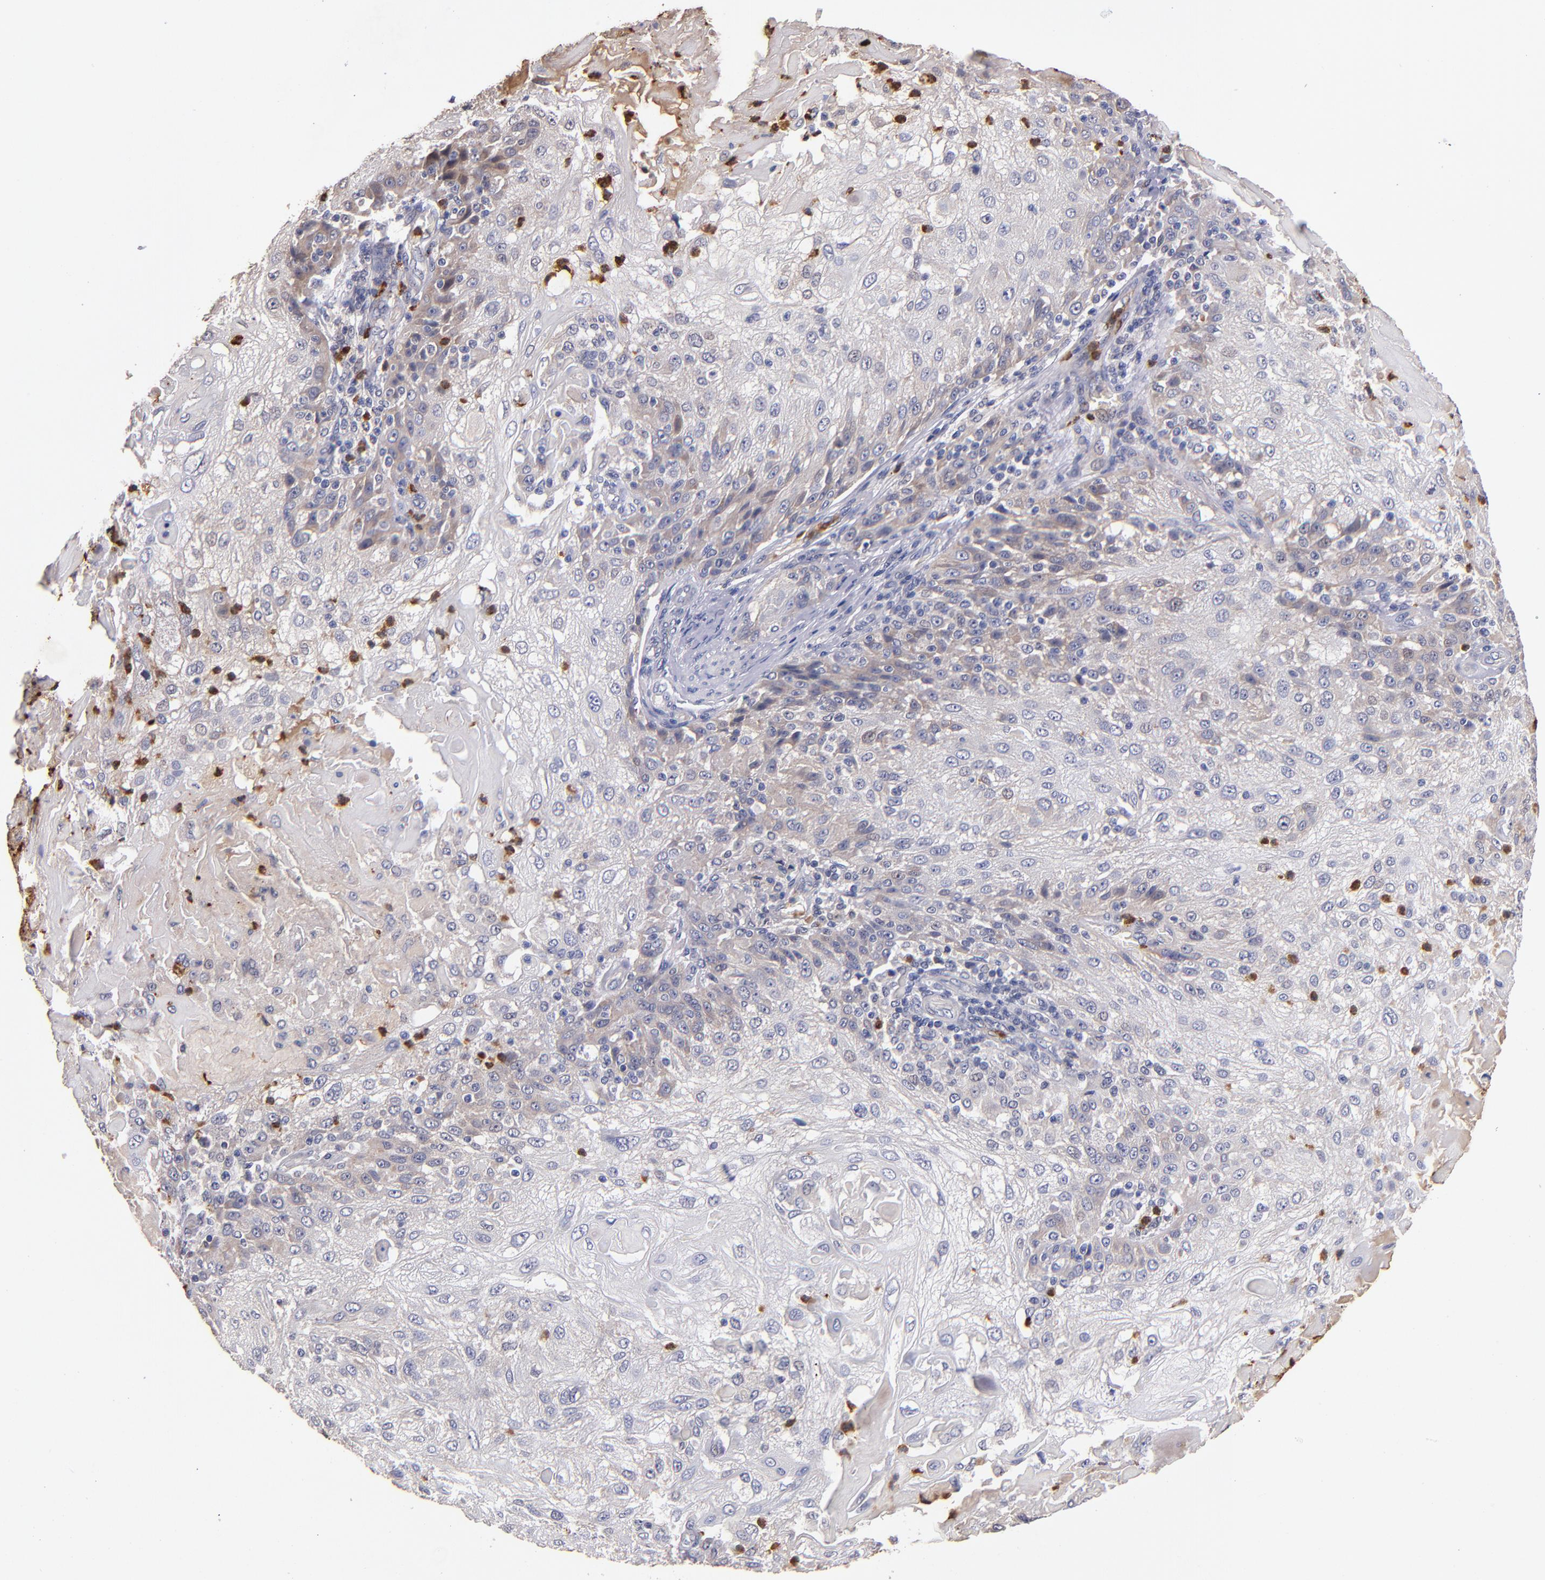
{"staining": {"intensity": "weak", "quantity": "<25%", "location": "cytoplasmic/membranous"}, "tissue": "skin cancer", "cell_type": "Tumor cells", "image_type": "cancer", "snomed": [{"axis": "morphology", "description": "Normal tissue, NOS"}, {"axis": "morphology", "description": "Squamous cell carcinoma, NOS"}, {"axis": "topography", "description": "Skin"}], "caption": "Tumor cells are negative for protein expression in human skin cancer. (DAB immunohistochemistry, high magnification).", "gene": "TTLL12", "patient": {"sex": "female", "age": 83}}